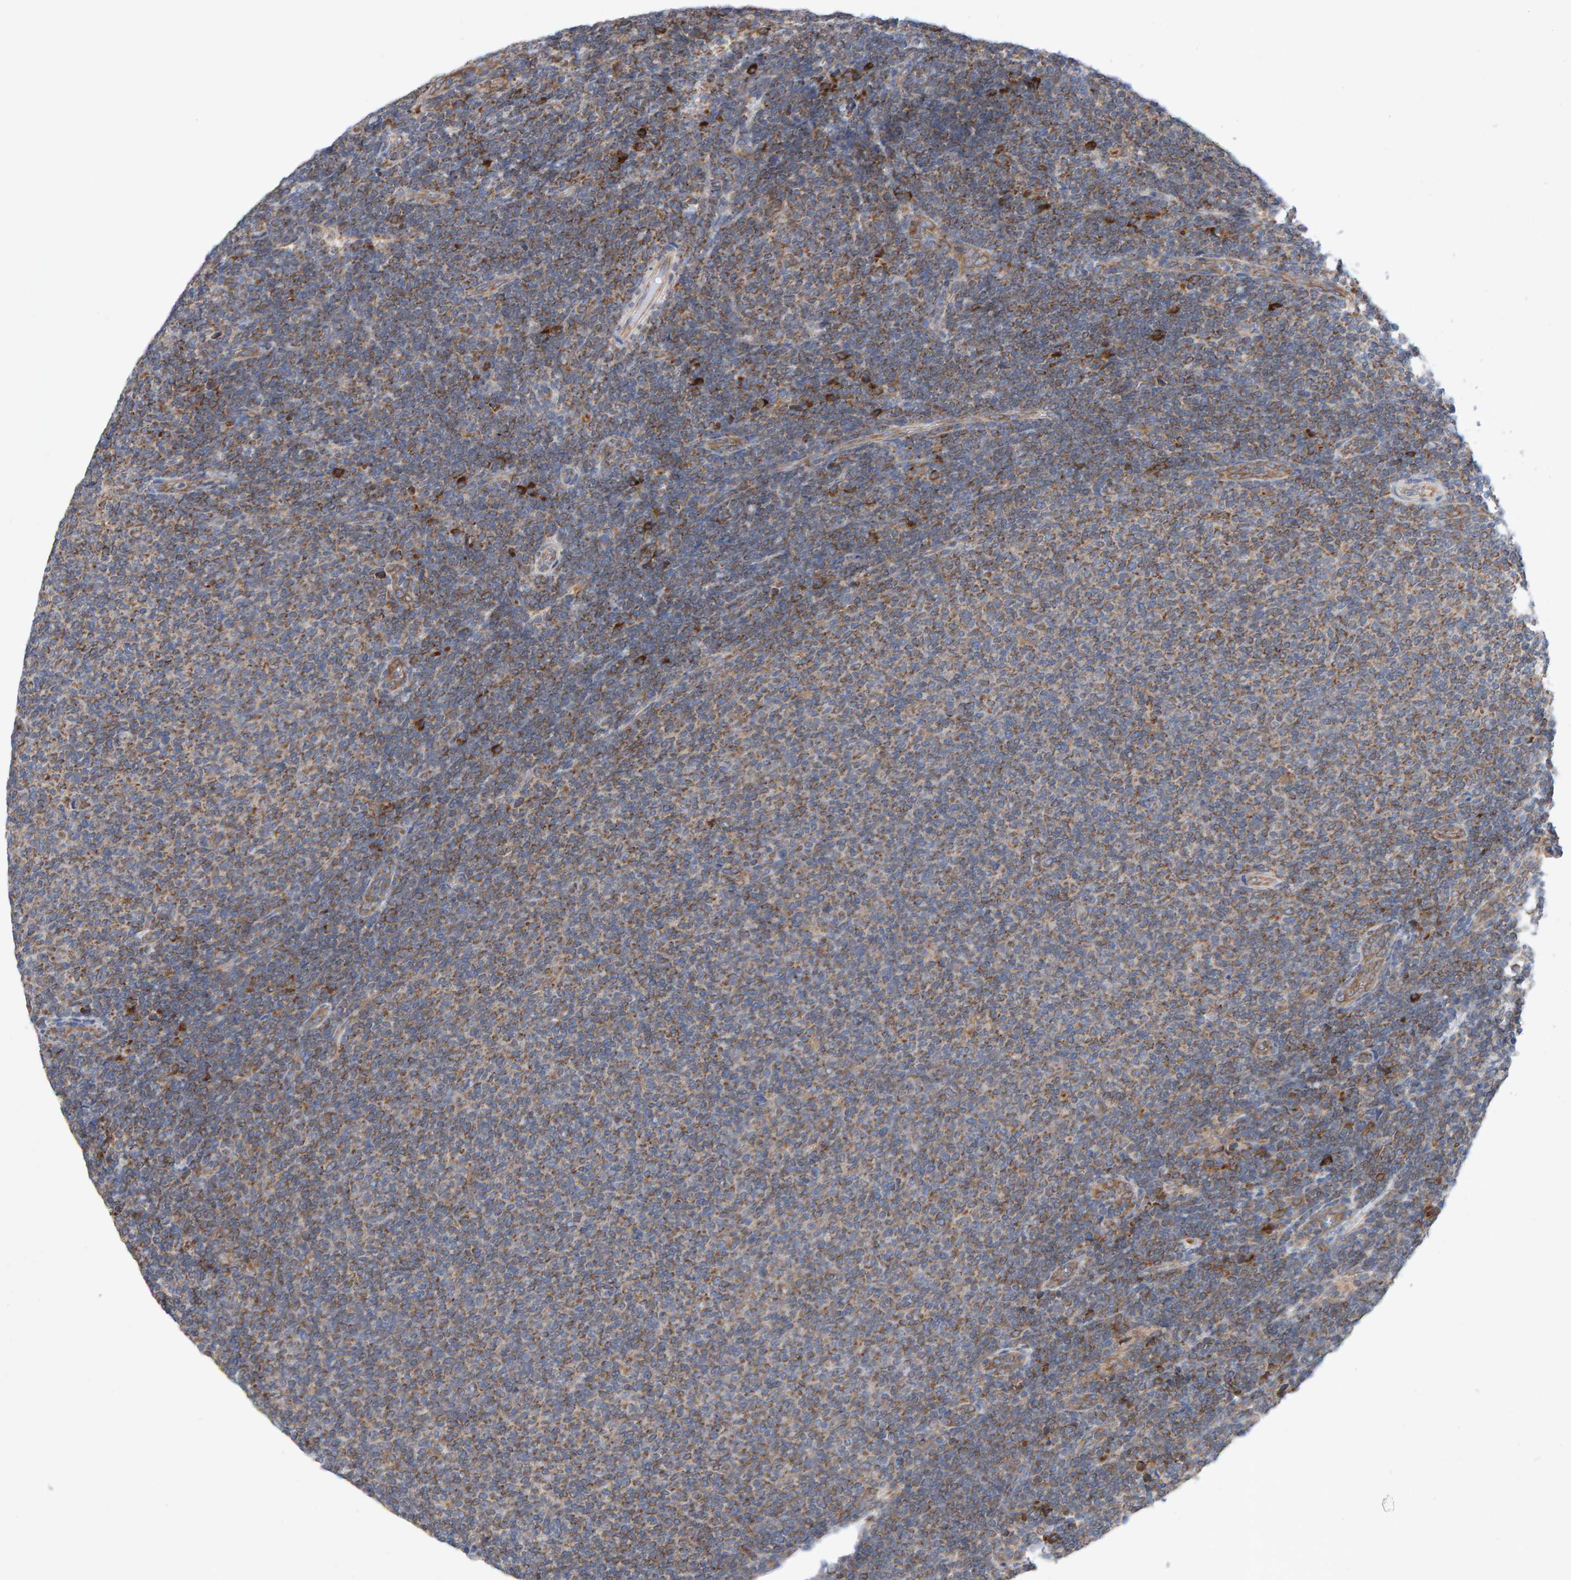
{"staining": {"intensity": "weak", "quantity": ">75%", "location": "cytoplasmic/membranous"}, "tissue": "lymphoma", "cell_type": "Tumor cells", "image_type": "cancer", "snomed": [{"axis": "morphology", "description": "Malignant lymphoma, non-Hodgkin's type, Low grade"}, {"axis": "topography", "description": "Lymph node"}], "caption": "High-magnification brightfield microscopy of malignant lymphoma, non-Hodgkin's type (low-grade) stained with DAB (brown) and counterstained with hematoxylin (blue). tumor cells exhibit weak cytoplasmic/membranous positivity is appreciated in about>75% of cells.", "gene": "CDK5RAP3", "patient": {"sex": "male", "age": 66}}